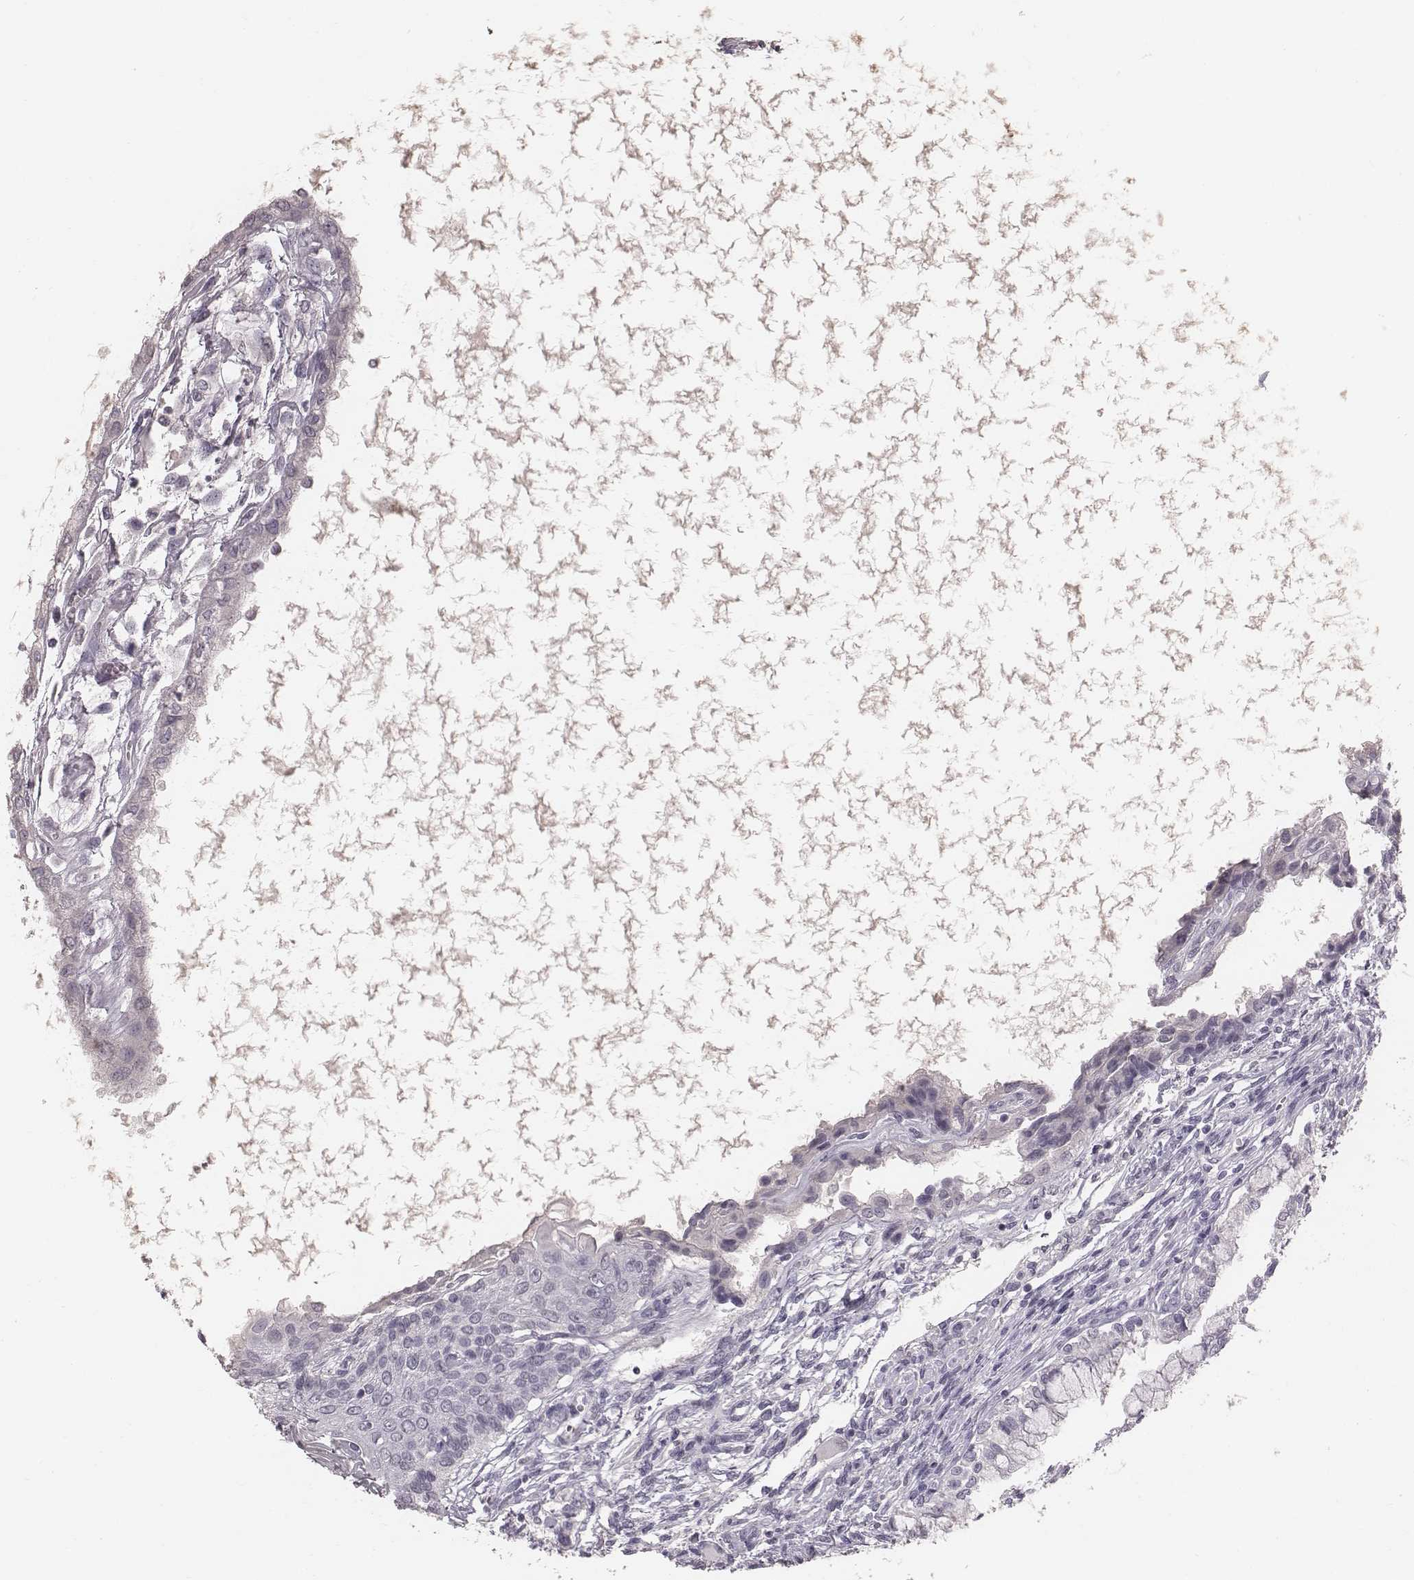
{"staining": {"intensity": "negative", "quantity": "none", "location": "none"}, "tissue": "testis cancer", "cell_type": "Tumor cells", "image_type": "cancer", "snomed": [{"axis": "morphology", "description": "Carcinoma, Embryonal, NOS"}, {"axis": "topography", "description": "Testis"}], "caption": "Immunohistochemistry (IHC) image of neoplastic tissue: testis cancer stained with DAB (3,3'-diaminobenzidine) reveals no significant protein expression in tumor cells.", "gene": "CFTR", "patient": {"sex": "male", "age": 37}}